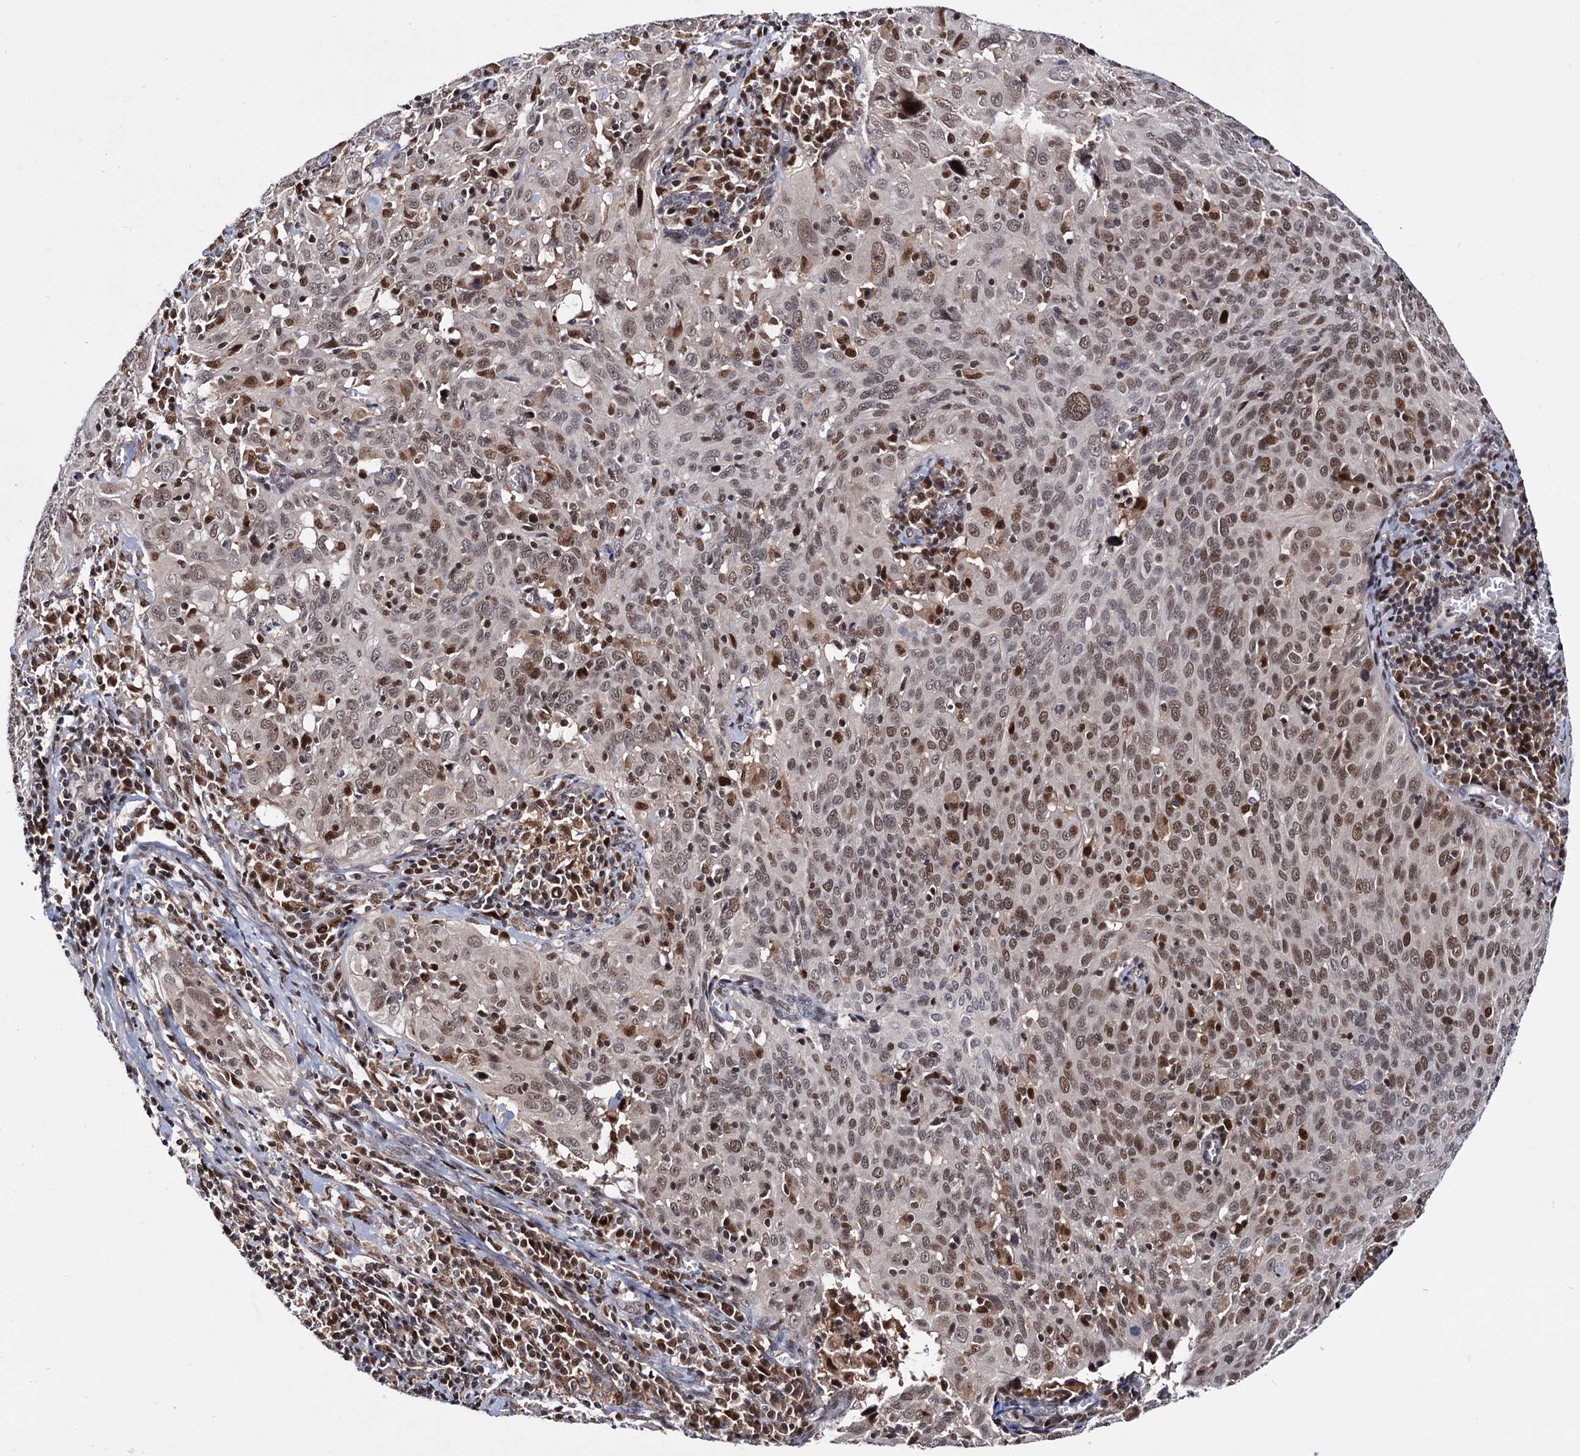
{"staining": {"intensity": "moderate", "quantity": ">75%", "location": "nuclear"}, "tissue": "cervical cancer", "cell_type": "Tumor cells", "image_type": "cancer", "snomed": [{"axis": "morphology", "description": "Squamous cell carcinoma, NOS"}, {"axis": "topography", "description": "Cervix"}], "caption": "Immunohistochemical staining of human cervical cancer displays moderate nuclear protein positivity in approximately >75% of tumor cells. The staining was performed using DAB, with brown indicating positive protein expression. Nuclei are stained blue with hematoxylin.", "gene": "RNASEH2B", "patient": {"sex": "female", "age": 31}}